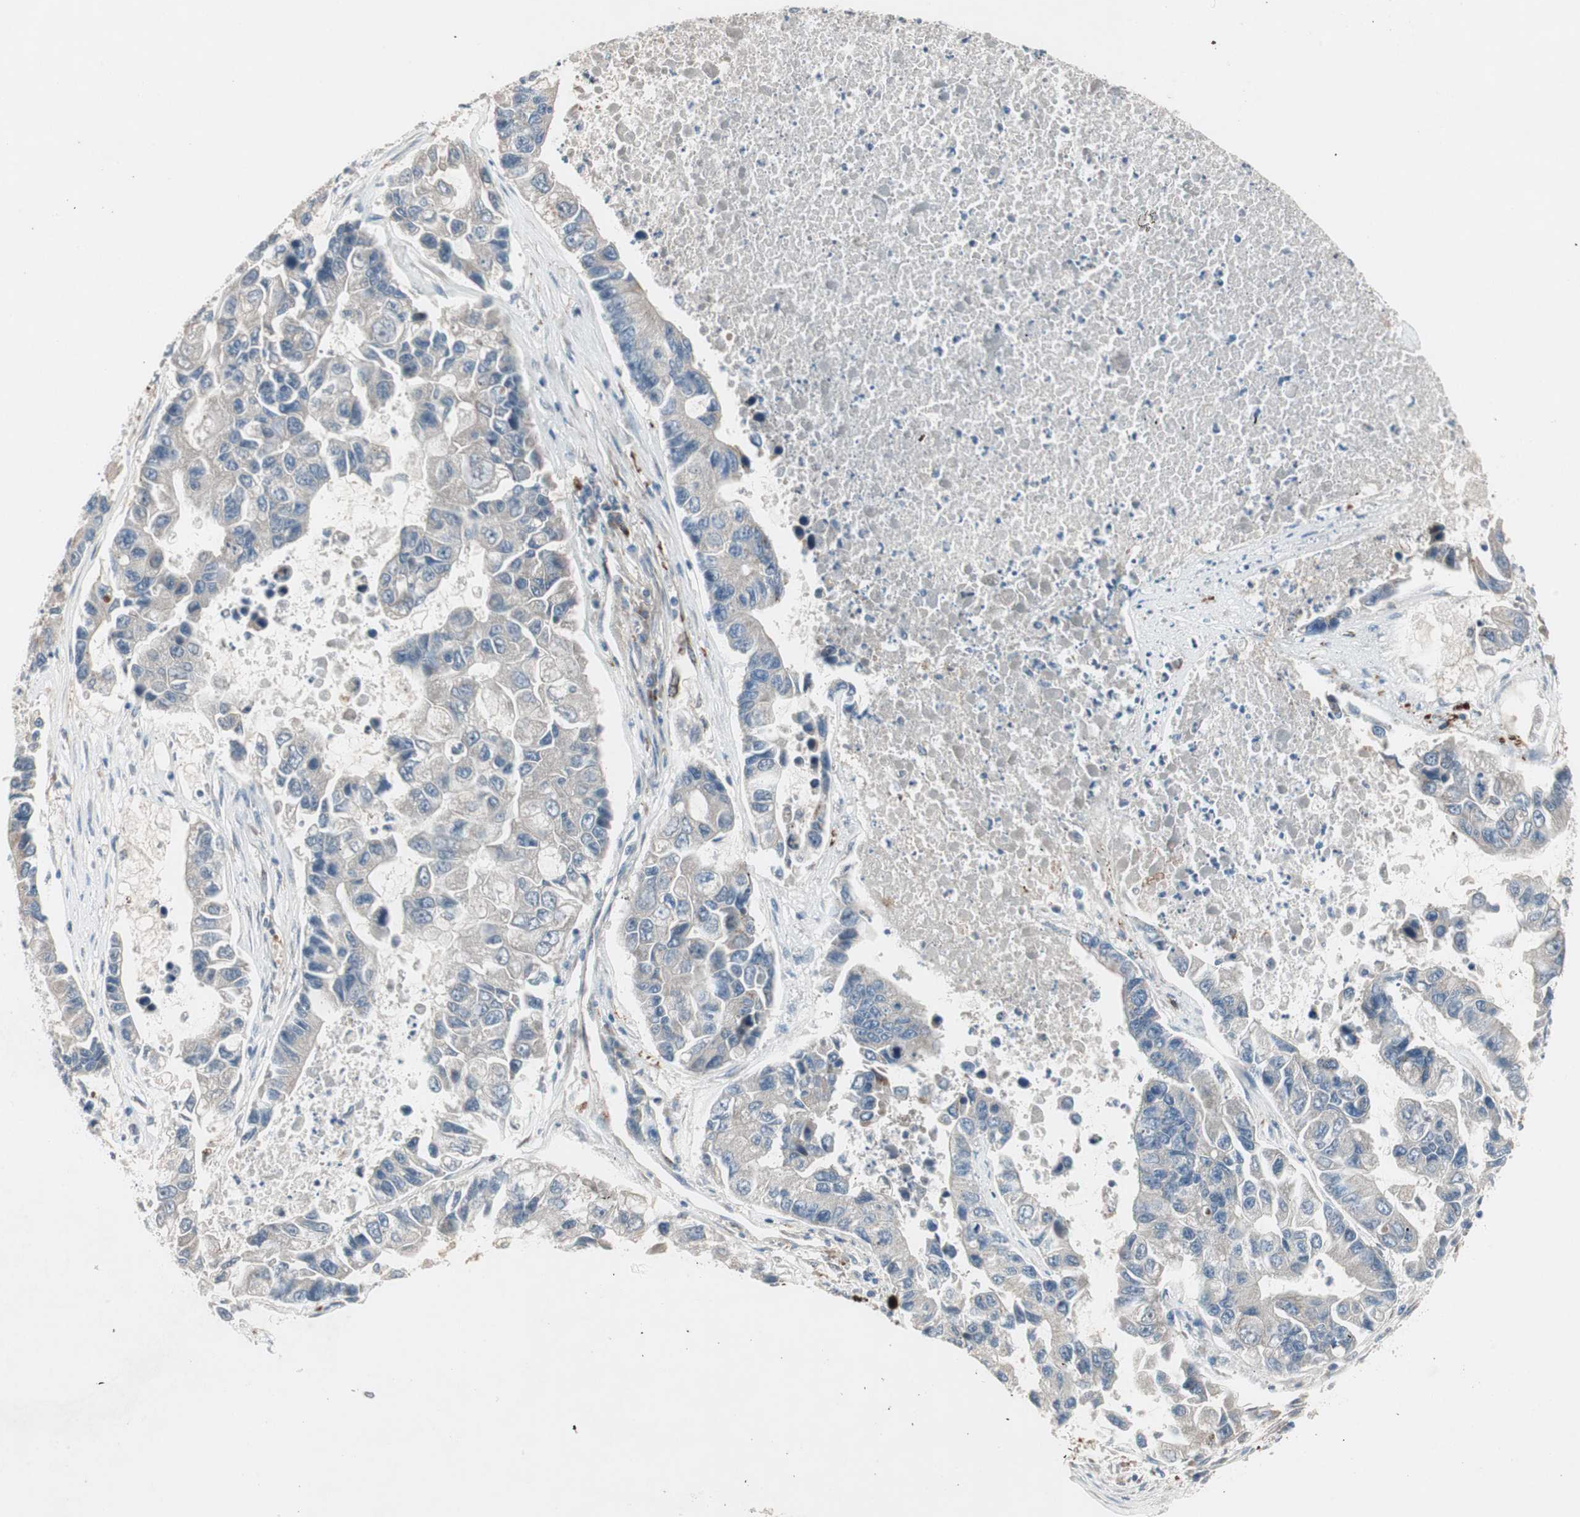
{"staining": {"intensity": "weak", "quantity": "25%-75%", "location": "cytoplasmic/membranous"}, "tissue": "lung cancer", "cell_type": "Tumor cells", "image_type": "cancer", "snomed": [{"axis": "morphology", "description": "Adenocarcinoma, NOS"}, {"axis": "topography", "description": "Lung"}], "caption": "Lung cancer (adenocarcinoma) stained with DAB immunohistochemistry (IHC) reveals low levels of weak cytoplasmic/membranous expression in about 25%-75% of tumor cells.", "gene": "FGFR4", "patient": {"sex": "female", "age": 51}}